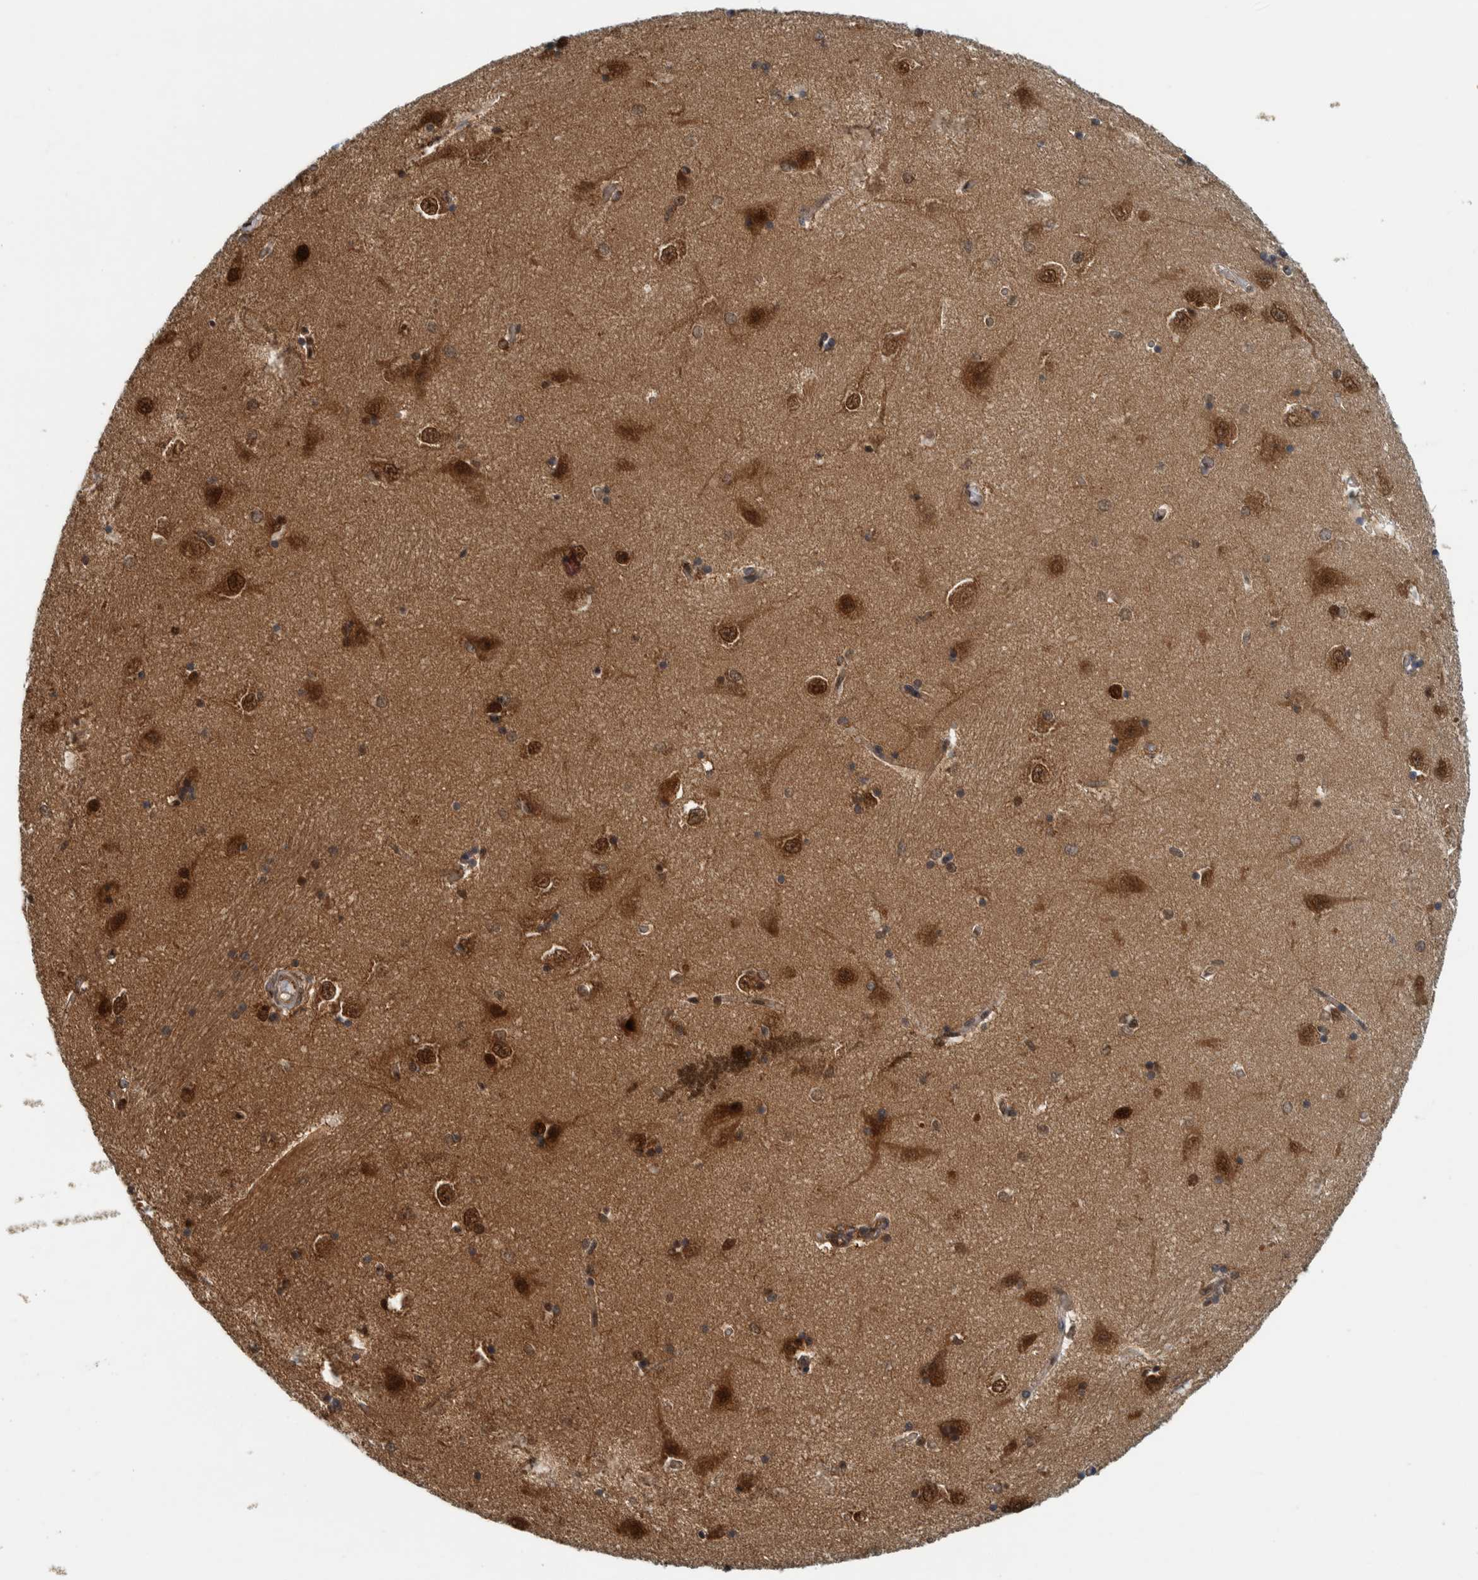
{"staining": {"intensity": "moderate", "quantity": "<25%", "location": "cytoplasmic/membranous,nuclear"}, "tissue": "hippocampus", "cell_type": "Glial cells", "image_type": "normal", "snomed": [{"axis": "morphology", "description": "Normal tissue, NOS"}, {"axis": "topography", "description": "Hippocampus"}], "caption": "A histopathology image of human hippocampus stained for a protein shows moderate cytoplasmic/membranous,nuclear brown staining in glial cells.", "gene": "COPS3", "patient": {"sex": "male", "age": 45}}